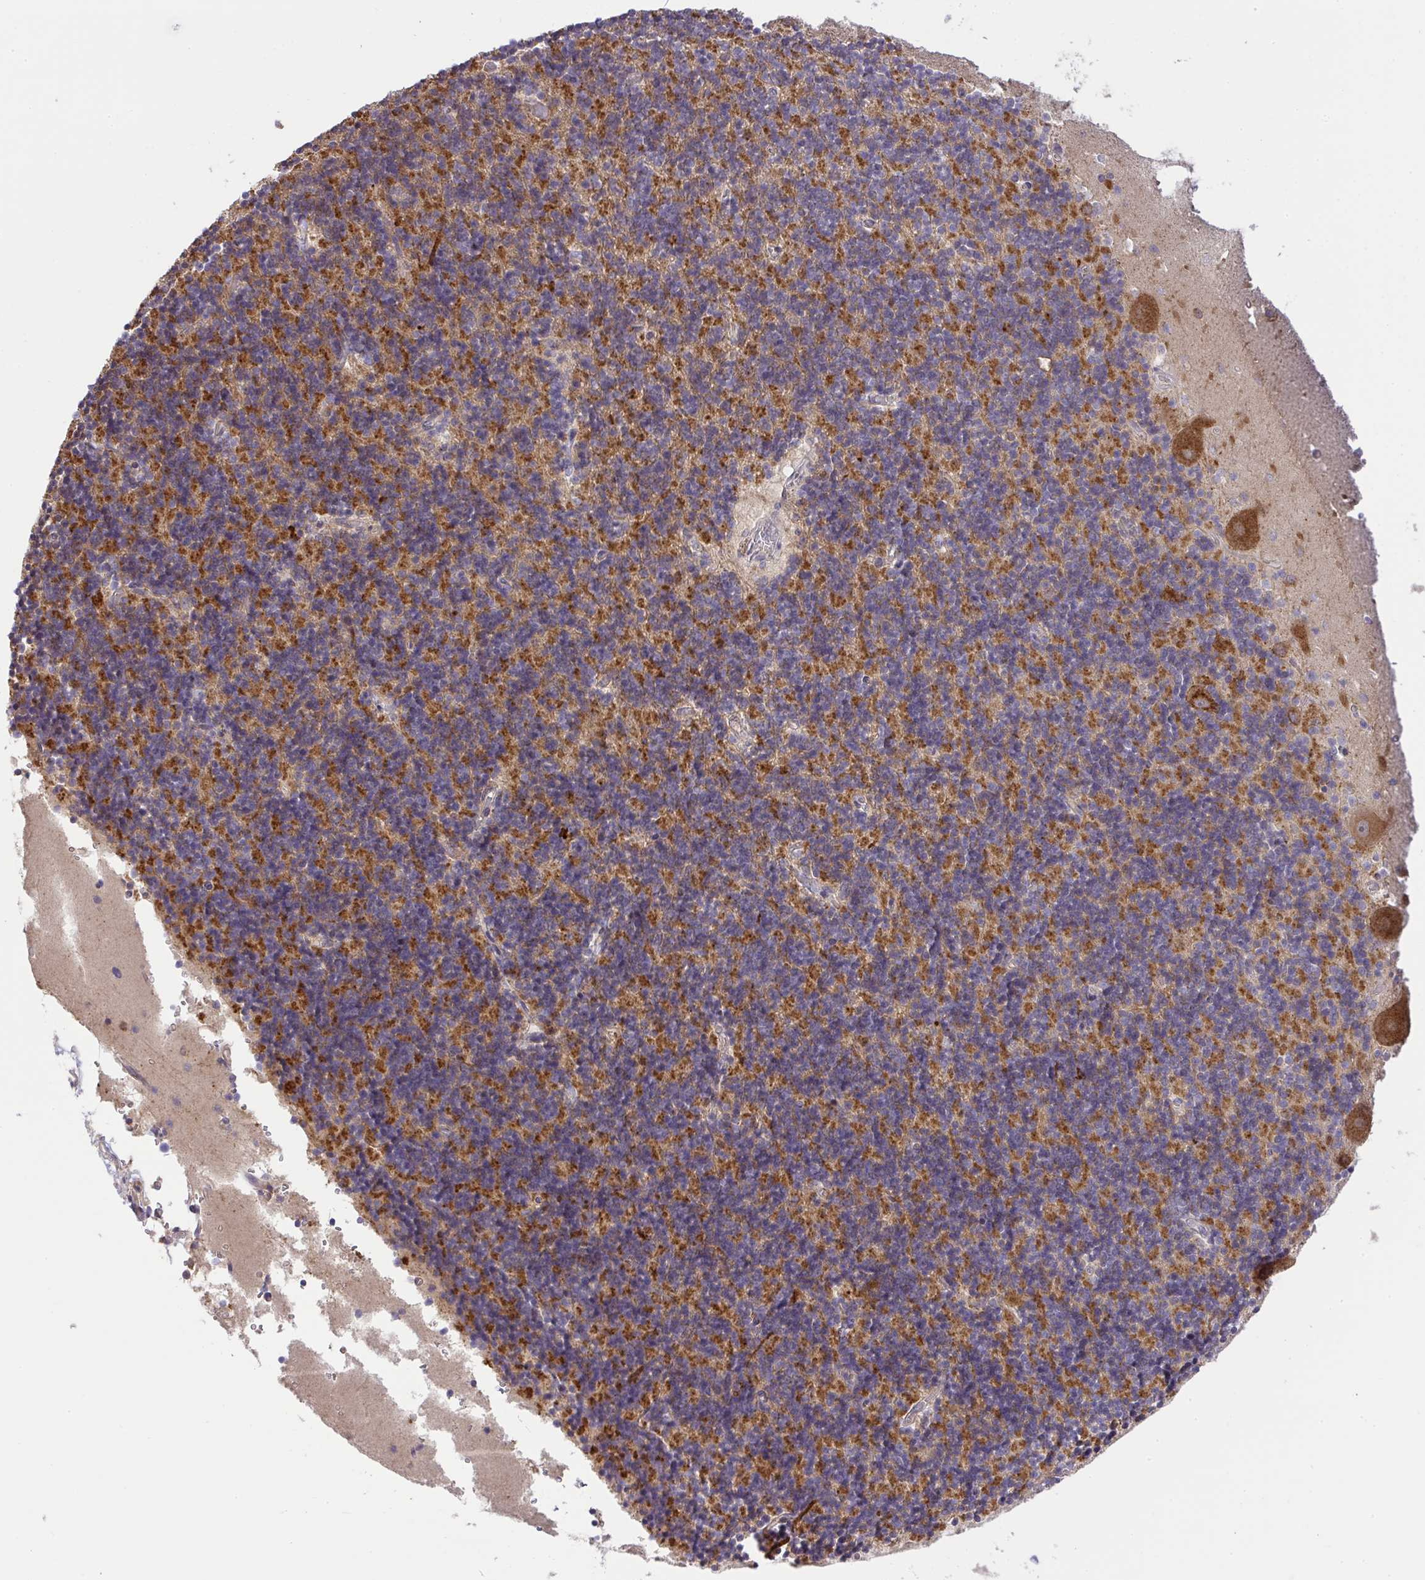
{"staining": {"intensity": "strong", "quantity": "25%-75%", "location": "cytoplasmic/membranous"}, "tissue": "cerebellum", "cell_type": "Cells in granular layer", "image_type": "normal", "snomed": [{"axis": "morphology", "description": "Normal tissue, NOS"}, {"axis": "topography", "description": "Cerebellum"}], "caption": "A high amount of strong cytoplasmic/membranous expression is identified in approximately 25%-75% of cells in granular layer in benign cerebellum. (DAB IHC, brown staining for protein, blue staining for nuclei).", "gene": "SLC9A6", "patient": {"sex": "male", "age": 54}}